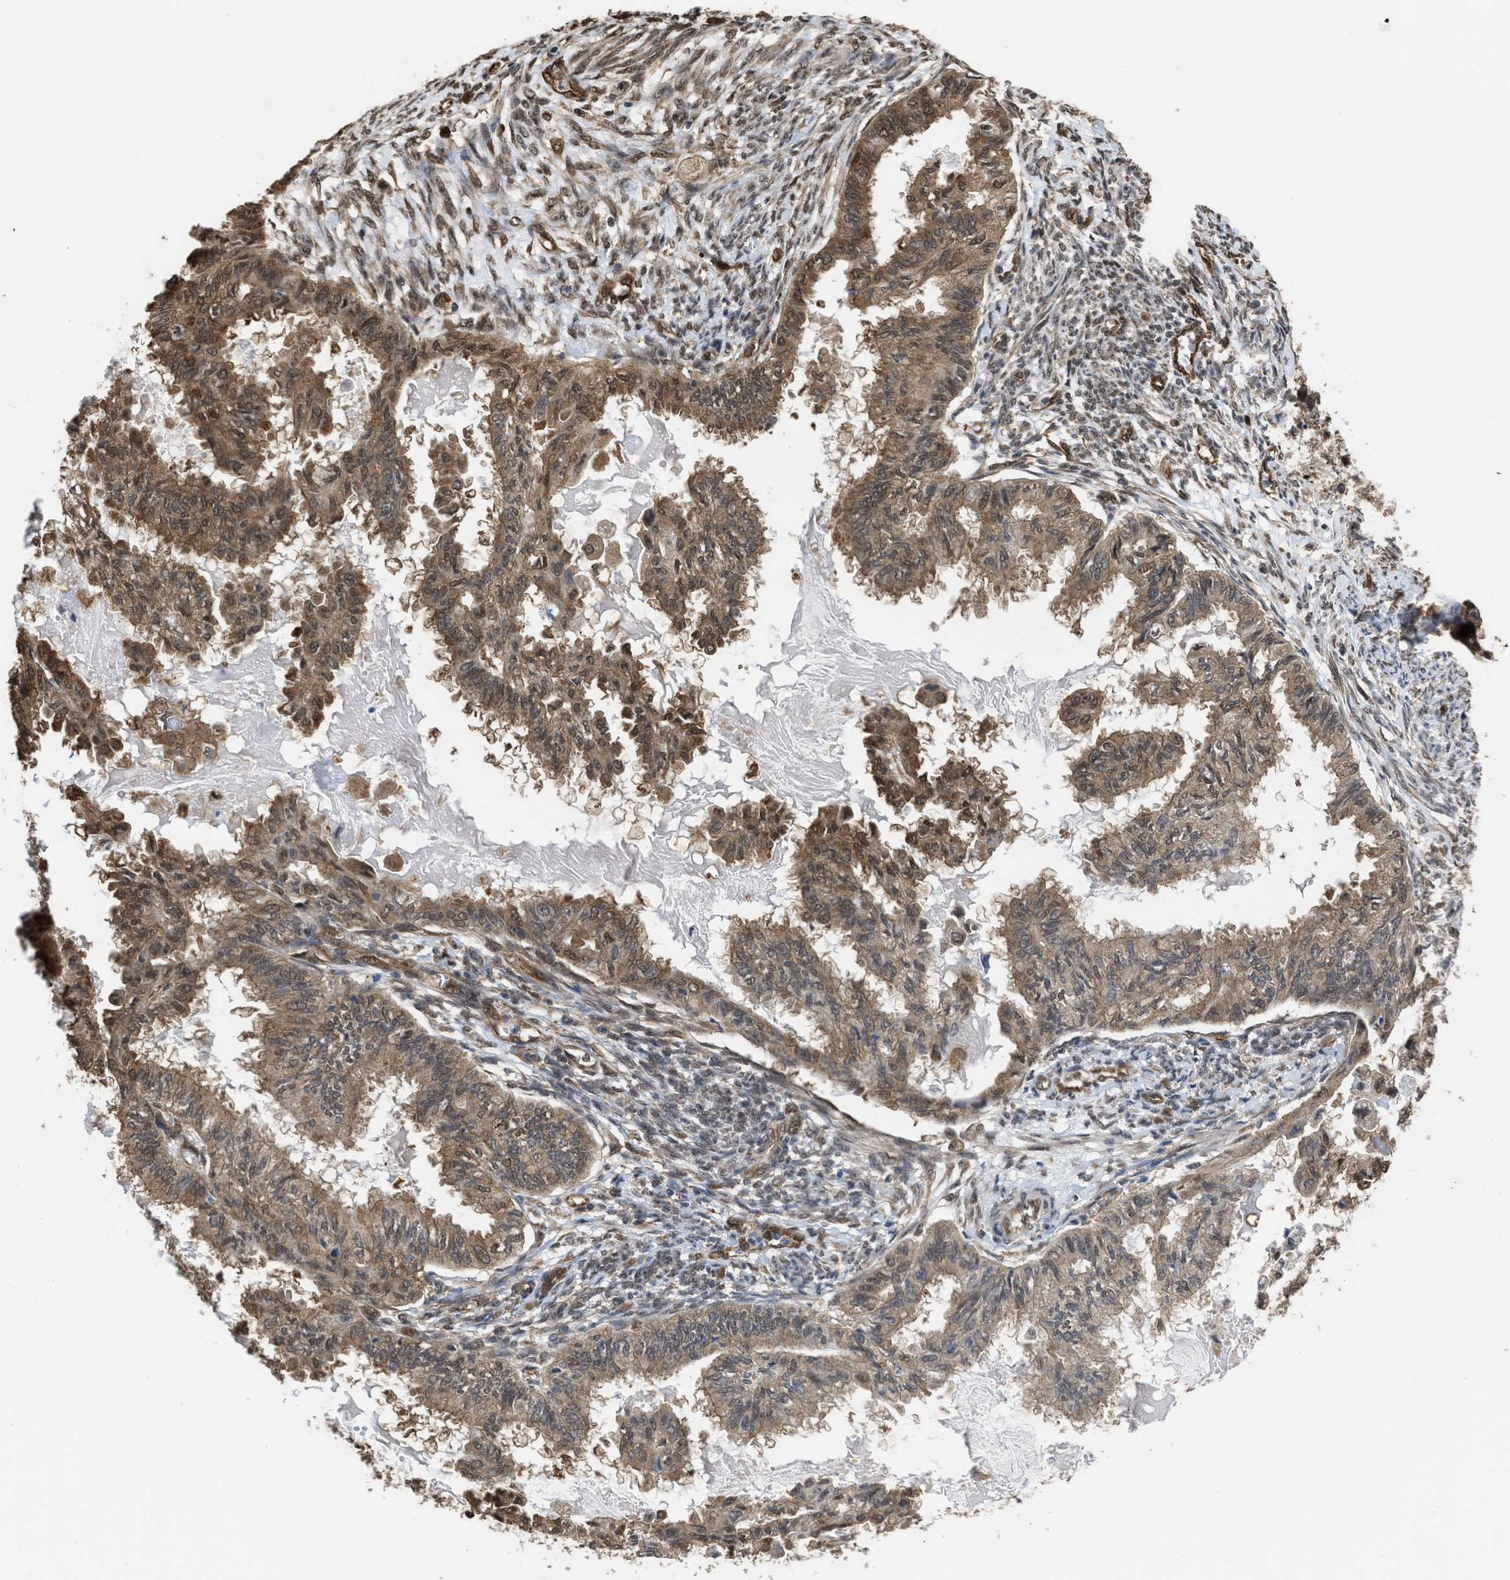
{"staining": {"intensity": "moderate", "quantity": ">75%", "location": "cytoplasmic/membranous"}, "tissue": "cervical cancer", "cell_type": "Tumor cells", "image_type": "cancer", "snomed": [{"axis": "morphology", "description": "Normal tissue, NOS"}, {"axis": "morphology", "description": "Adenocarcinoma, NOS"}, {"axis": "topography", "description": "Cervix"}, {"axis": "topography", "description": "Endometrium"}], "caption": "Protein expression analysis of human cervical cancer (adenocarcinoma) reveals moderate cytoplasmic/membranous positivity in about >75% of tumor cells. (Stains: DAB (3,3'-diaminobenzidine) in brown, nuclei in blue, Microscopy: brightfield microscopy at high magnification).", "gene": "YWHAG", "patient": {"sex": "female", "age": 86}}